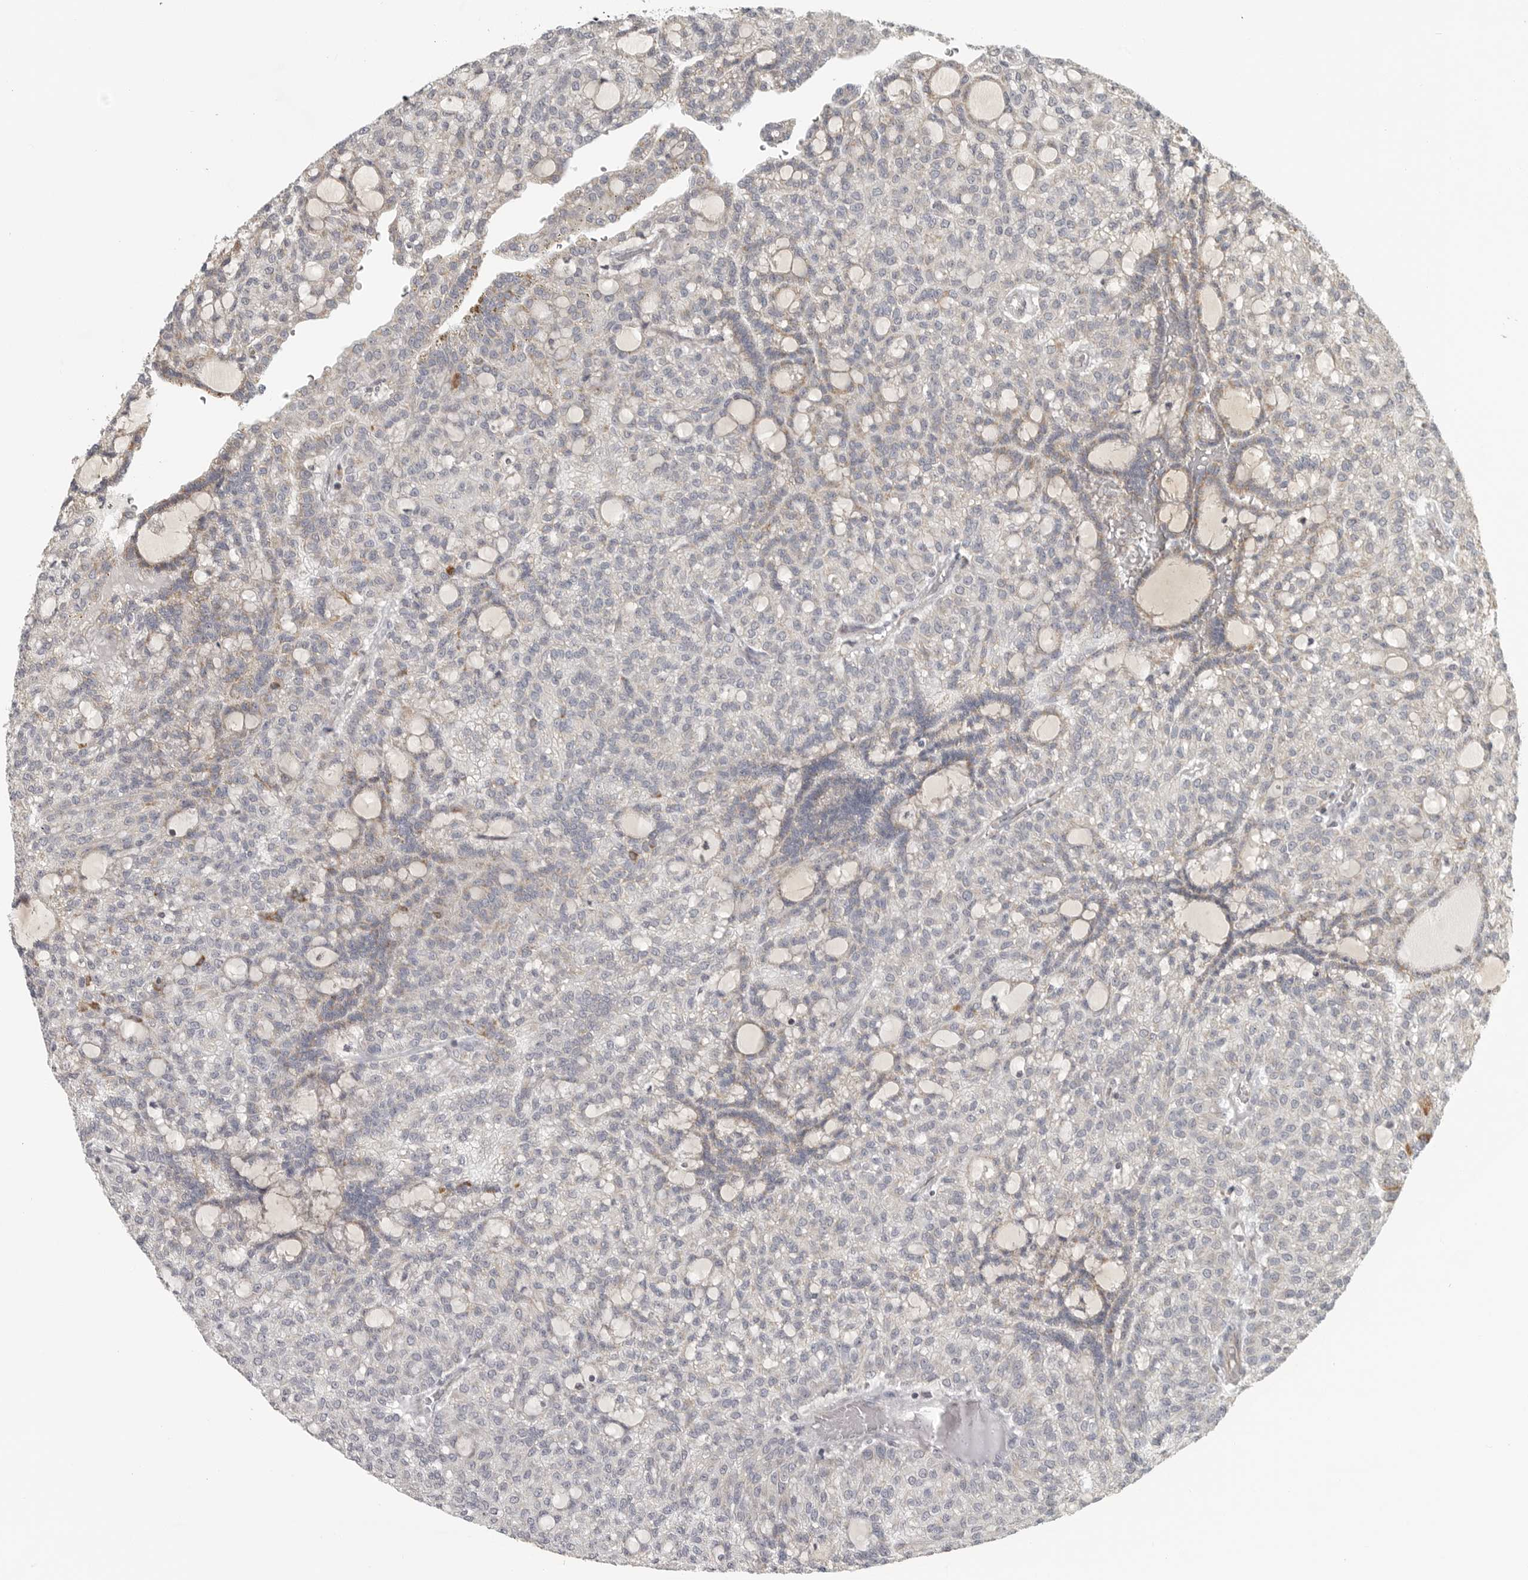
{"staining": {"intensity": "negative", "quantity": "none", "location": "none"}, "tissue": "renal cancer", "cell_type": "Tumor cells", "image_type": "cancer", "snomed": [{"axis": "morphology", "description": "Adenocarcinoma, NOS"}, {"axis": "topography", "description": "Kidney"}], "caption": "Protein analysis of renal cancer (adenocarcinoma) displays no significant expression in tumor cells.", "gene": "RXFP3", "patient": {"sex": "male", "age": 63}}